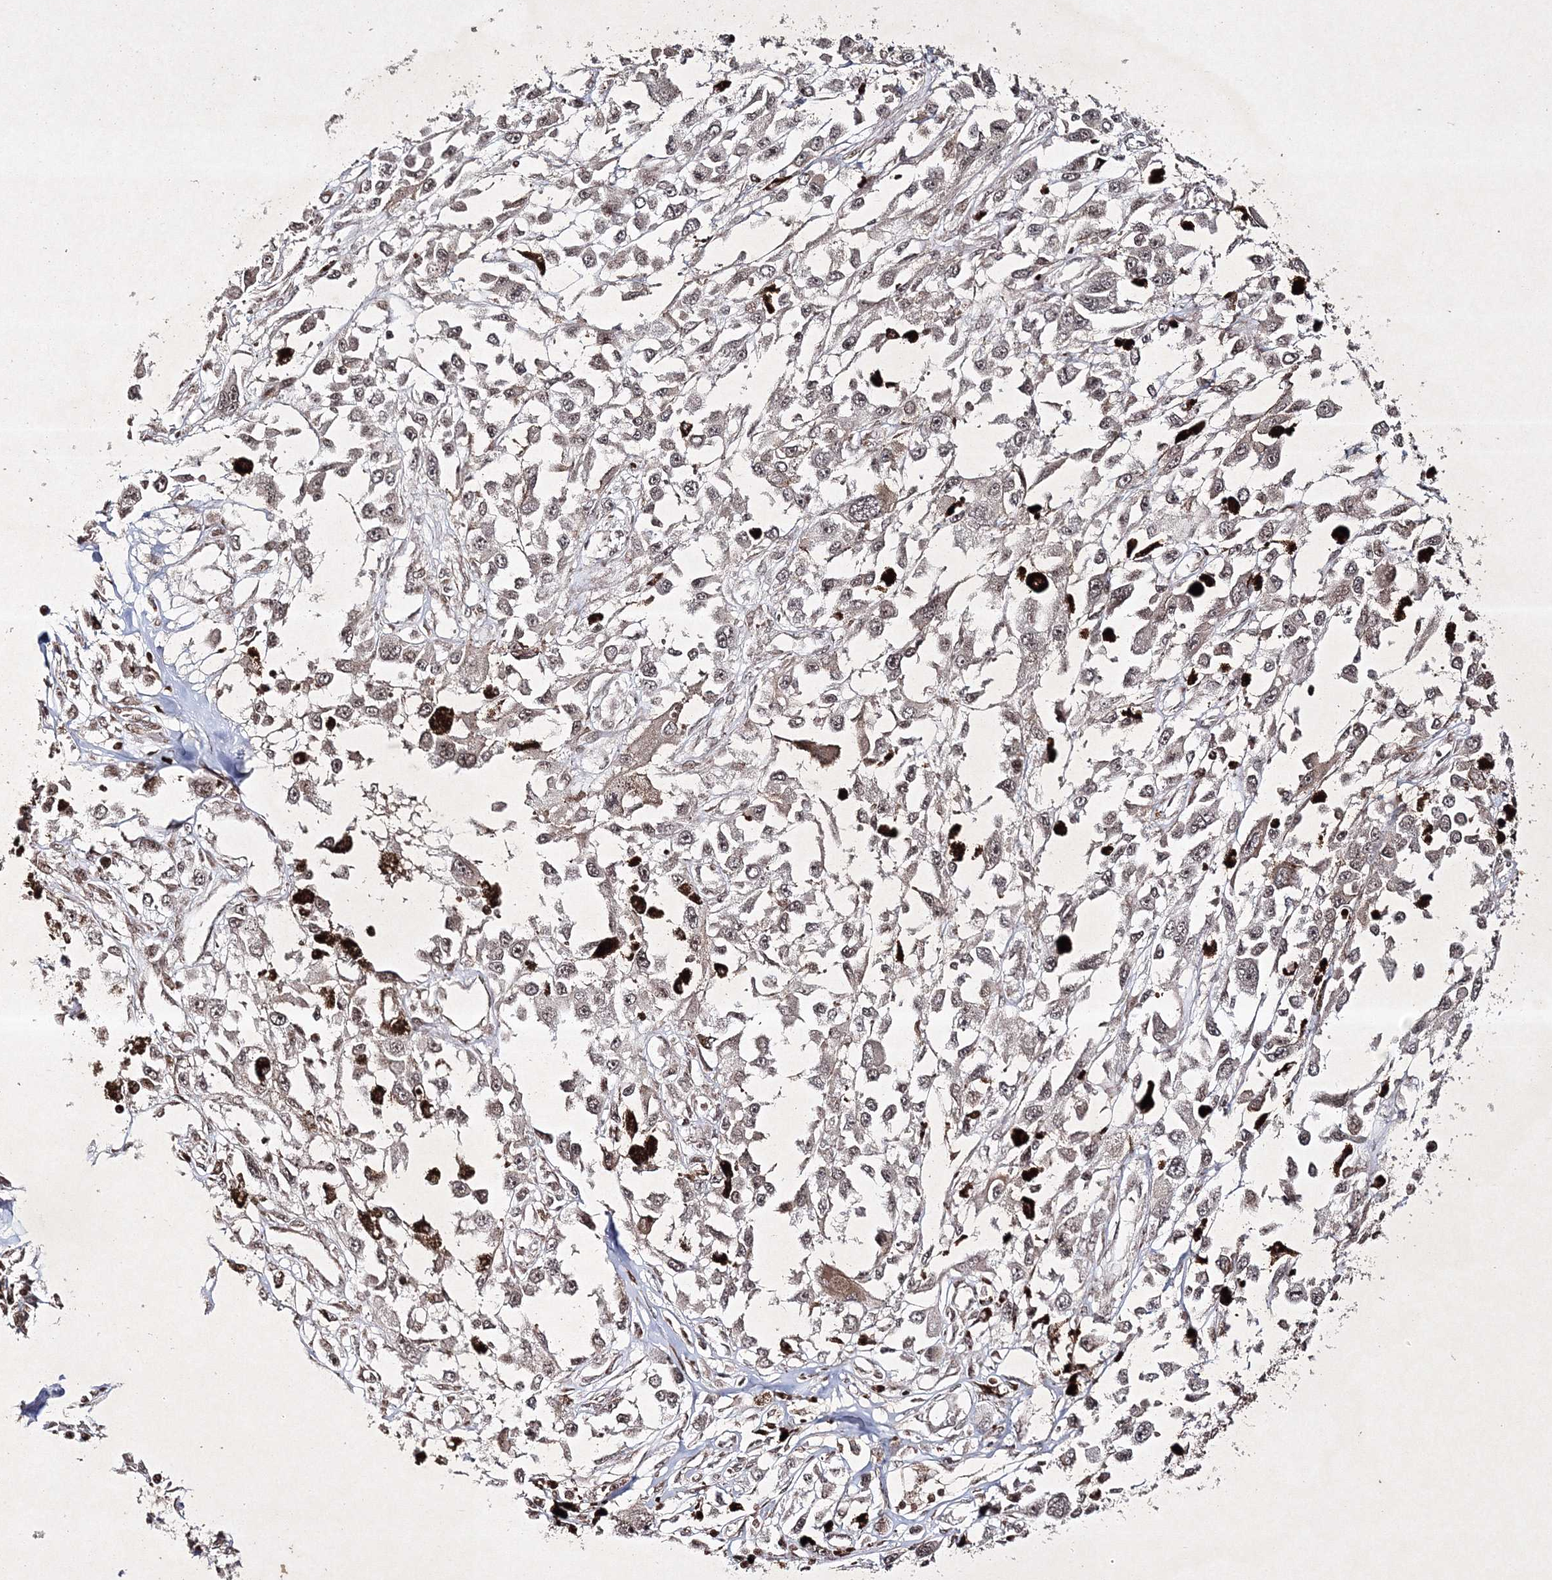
{"staining": {"intensity": "weak", "quantity": "25%-75%", "location": "nuclear"}, "tissue": "melanoma", "cell_type": "Tumor cells", "image_type": "cancer", "snomed": [{"axis": "morphology", "description": "Malignant melanoma, Metastatic site"}, {"axis": "topography", "description": "Lymph node"}], "caption": "The immunohistochemical stain highlights weak nuclear positivity in tumor cells of malignant melanoma (metastatic site) tissue.", "gene": "CARM1", "patient": {"sex": "male", "age": 59}}